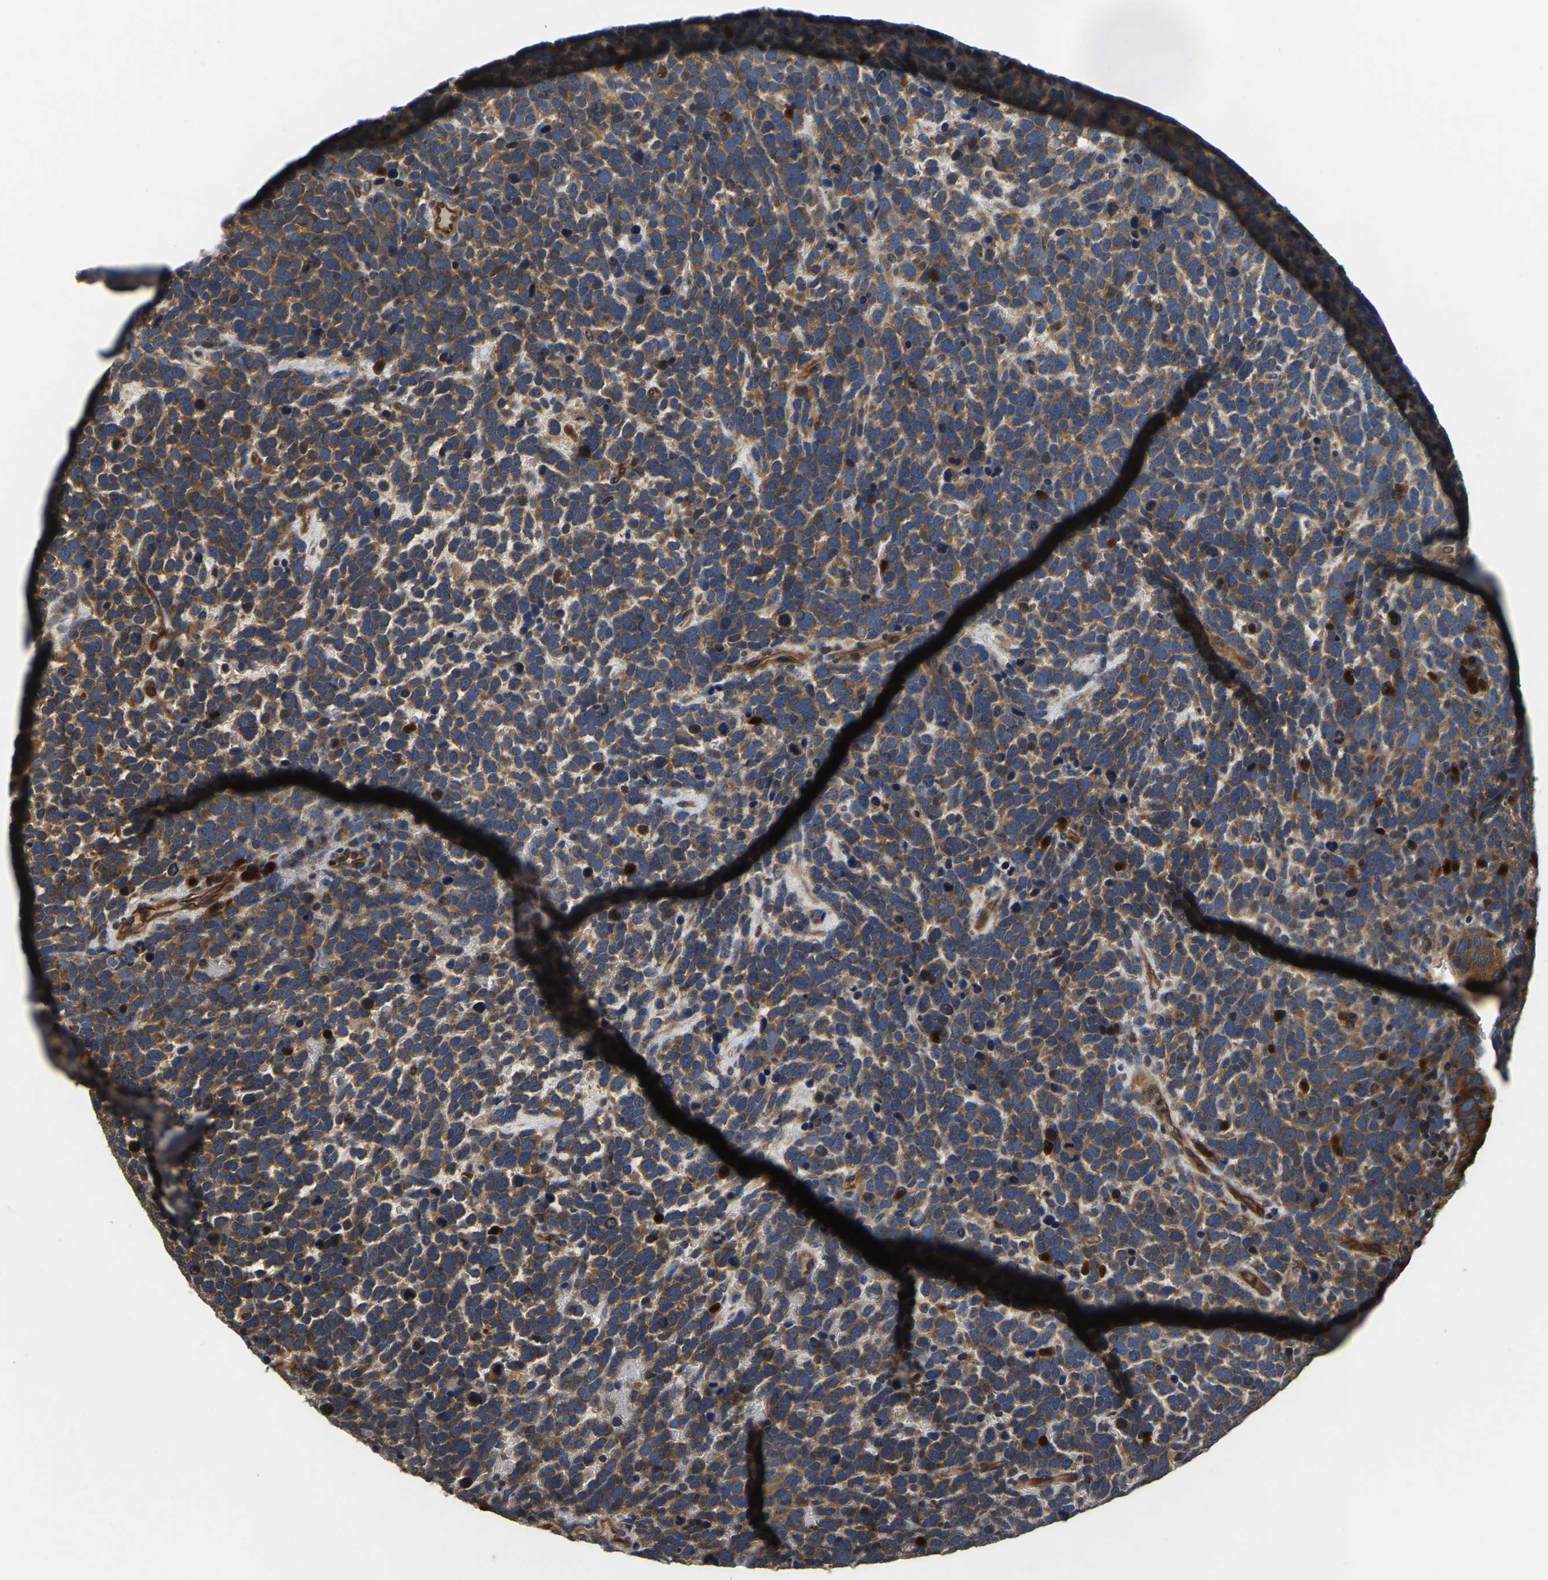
{"staining": {"intensity": "moderate", "quantity": ">75%", "location": "cytoplasmic/membranous"}, "tissue": "urothelial cancer", "cell_type": "Tumor cells", "image_type": "cancer", "snomed": [{"axis": "morphology", "description": "Urothelial carcinoma, High grade"}, {"axis": "topography", "description": "Urinary bladder"}], "caption": "A histopathology image of urothelial carcinoma (high-grade) stained for a protein demonstrates moderate cytoplasmic/membranous brown staining in tumor cells. (Stains: DAB (3,3'-diaminobenzidine) in brown, nuclei in blue, Microscopy: brightfield microscopy at high magnification).", "gene": "GARS1", "patient": {"sex": "female", "age": 82}}